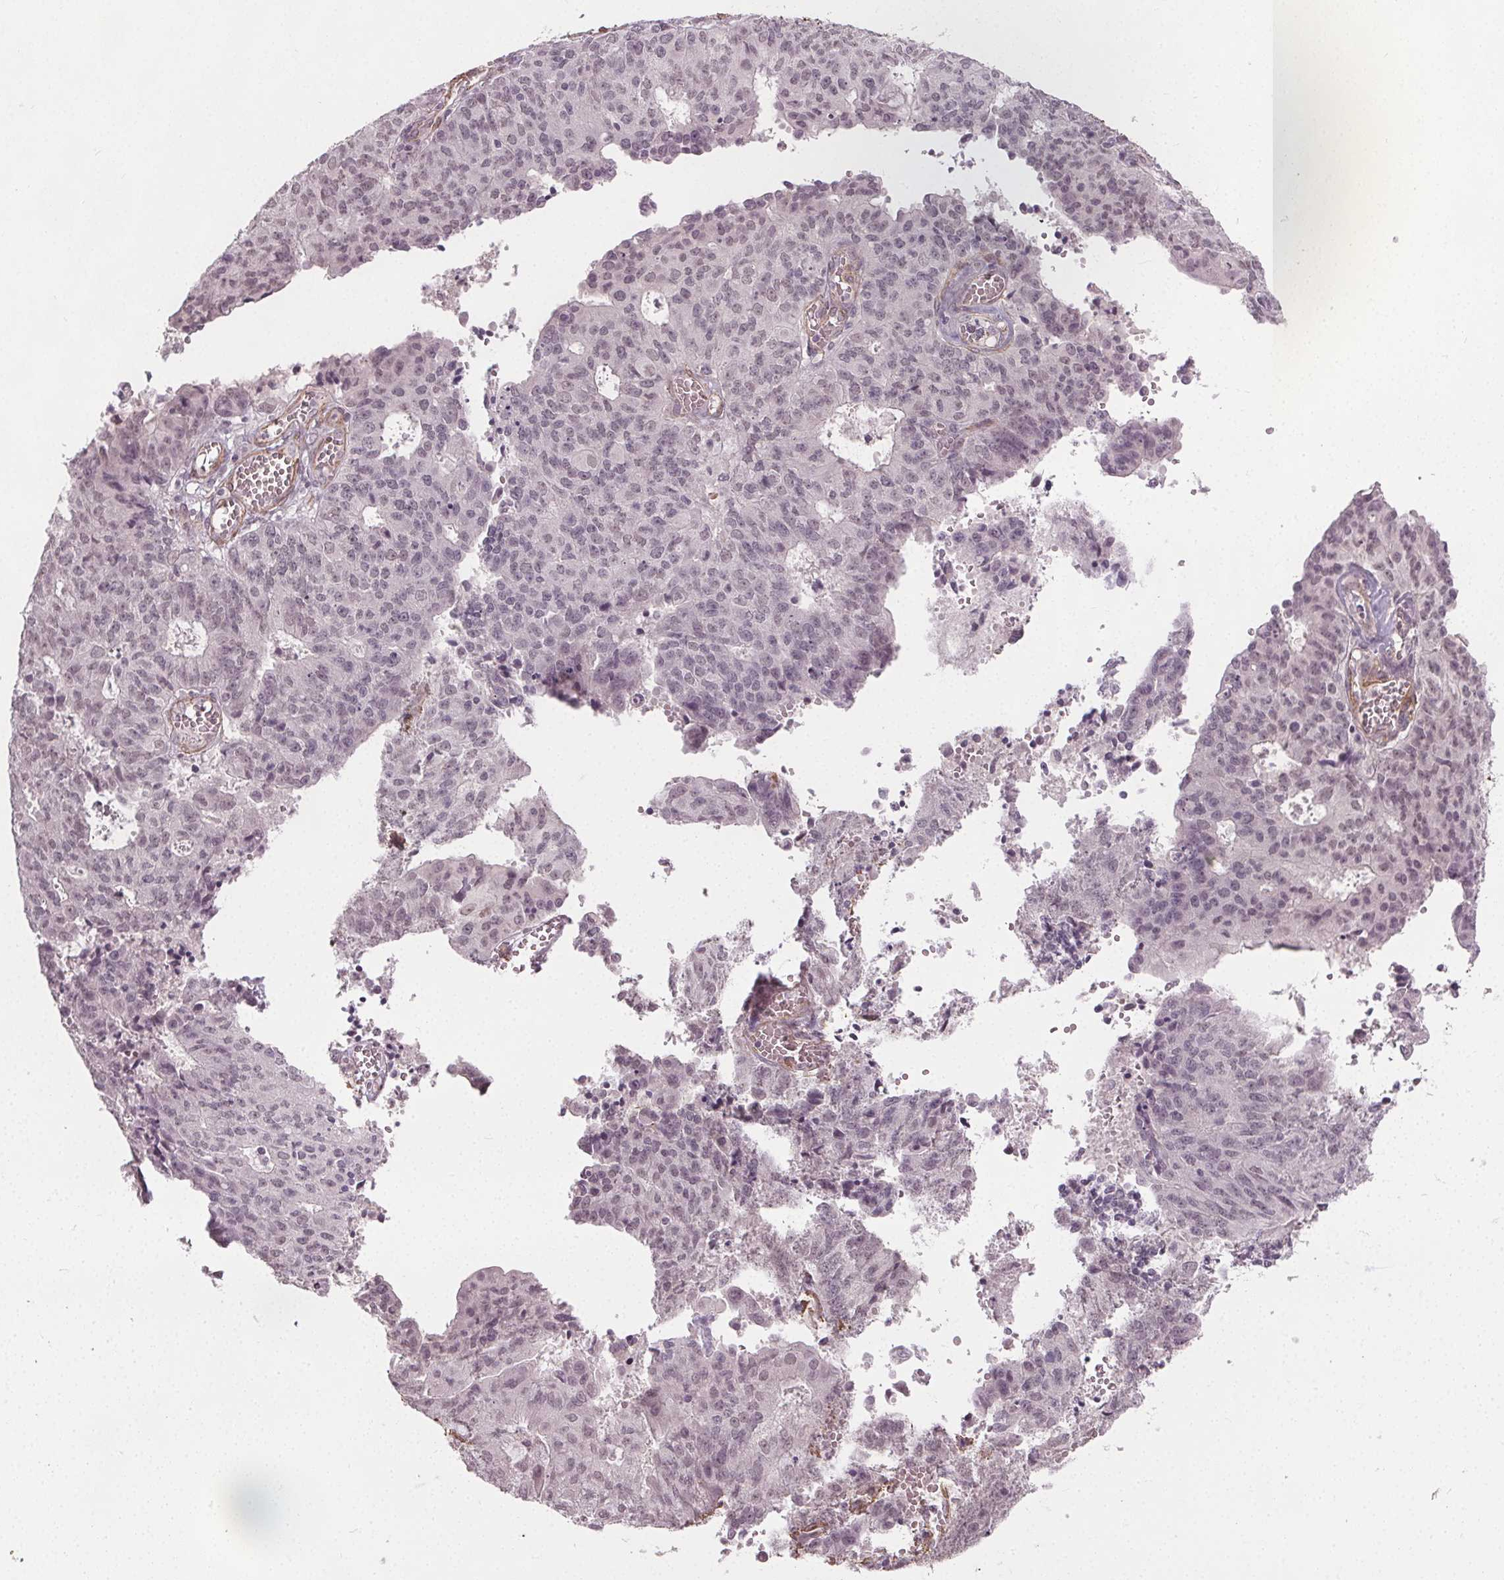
{"staining": {"intensity": "negative", "quantity": "none", "location": "none"}, "tissue": "endometrial cancer", "cell_type": "Tumor cells", "image_type": "cancer", "snomed": [{"axis": "morphology", "description": "Adenocarcinoma, NOS"}, {"axis": "topography", "description": "Endometrium"}], "caption": "This is an IHC micrograph of human adenocarcinoma (endometrial). There is no positivity in tumor cells.", "gene": "PKP1", "patient": {"sex": "female", "age": 82}}